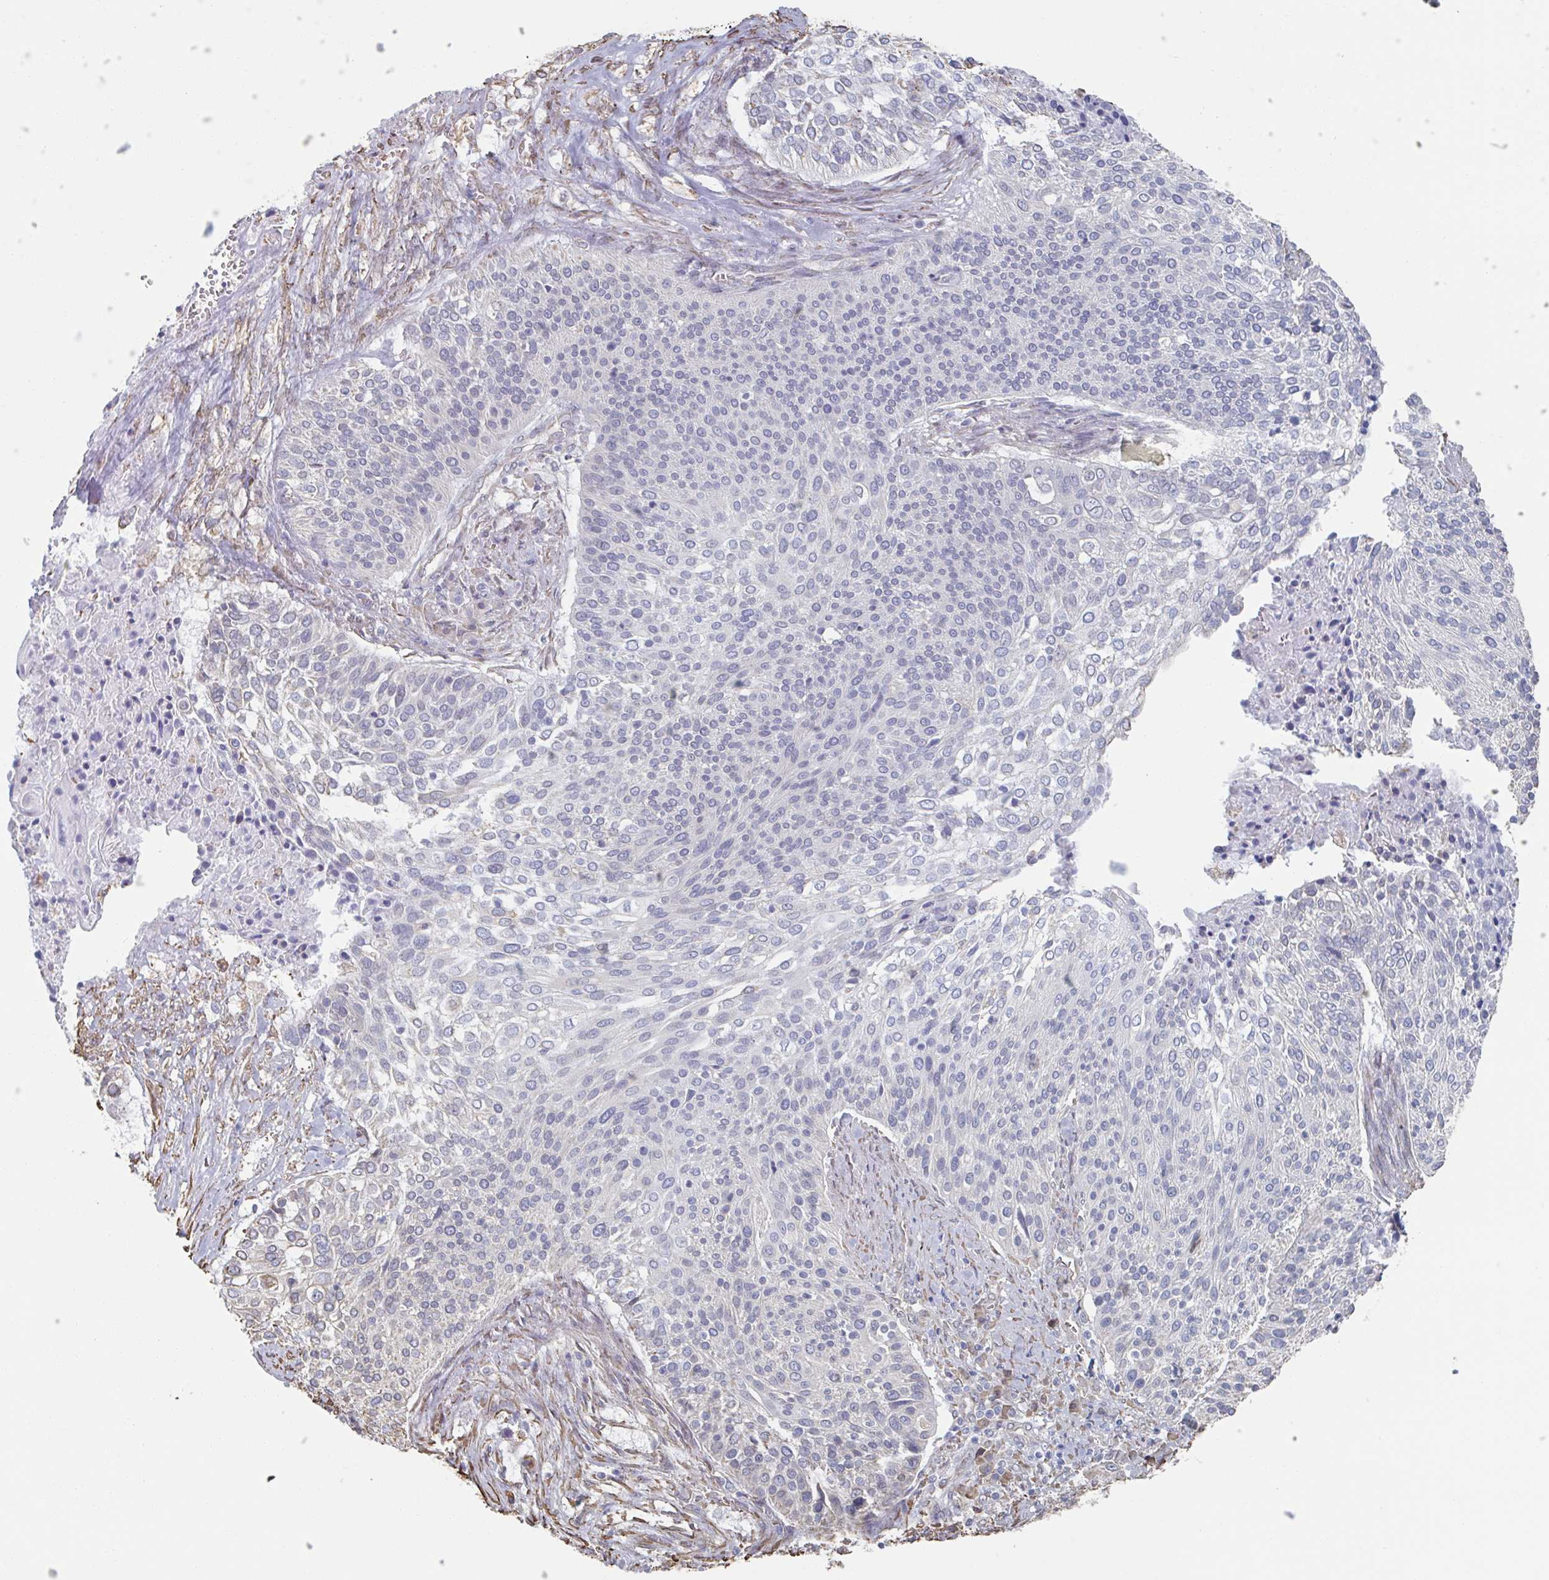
{"staining": {"intensity": "negative", "quantity": "none", "location": "none"}, "tissue": "cervical cancer", "cell_type": "Tumor cells", "image_type": "cancer", "snomed": [{"axis": "morphology", "description": "Squamous cell carcinoma, NOS"}, {"axis": "topography", "description": "Cervix"}], "caption": "Squamous cell carcinoma (cervical) stained for a protein using IHC demonstrates no expression tumor cells.", "gene": "RAB5IF", "patient": {"sex": "female", "age": 31}}